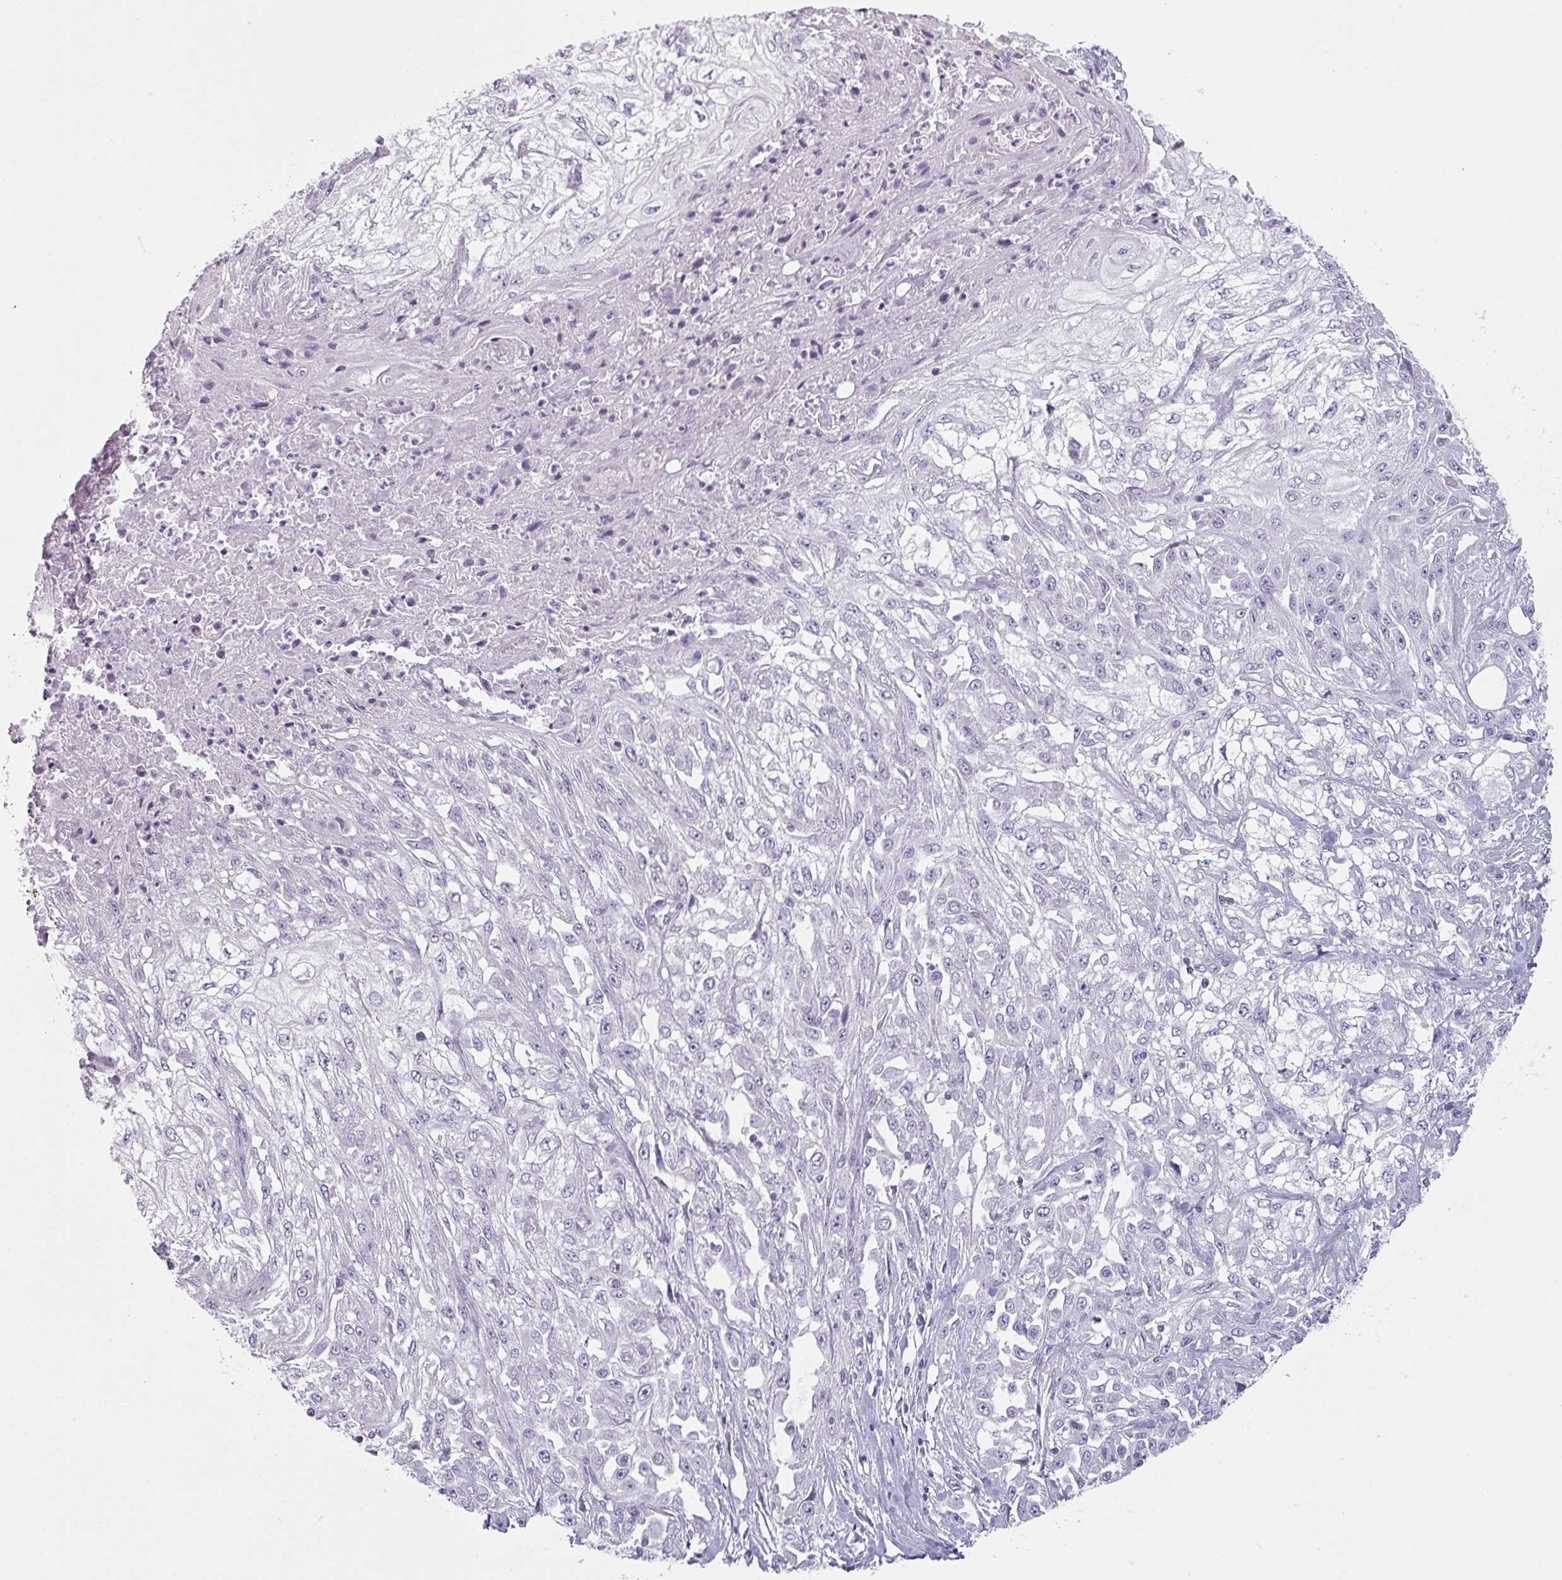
{"staining": {"intensity": "negative", "quantity": "none", "location": "none"}, "tissue": "skin cancer", "cell_type": "Tumor cells", "image_type": "cancer", "snomed": [{"axis": "morphology", "description": "Squamous cell carcinoma, NOS"}, {"axis": "morphology", "description": "Squamous cell carcinoma, metastatic, NOS"}, {"axis": "topography", "description": "Skin"}, {"axis": "topography", "description": "Lymph node"}], "caption": "This photomicrograph is of skin squamous cell carcinoma stained with immunohistochemistry (IHC) to label a protein in brown with the nuclei are counter-stained blue. There is no staining in tumor cells.", "gene": "SFTPA1", "patient": {"sex": "male", "age": 75}}